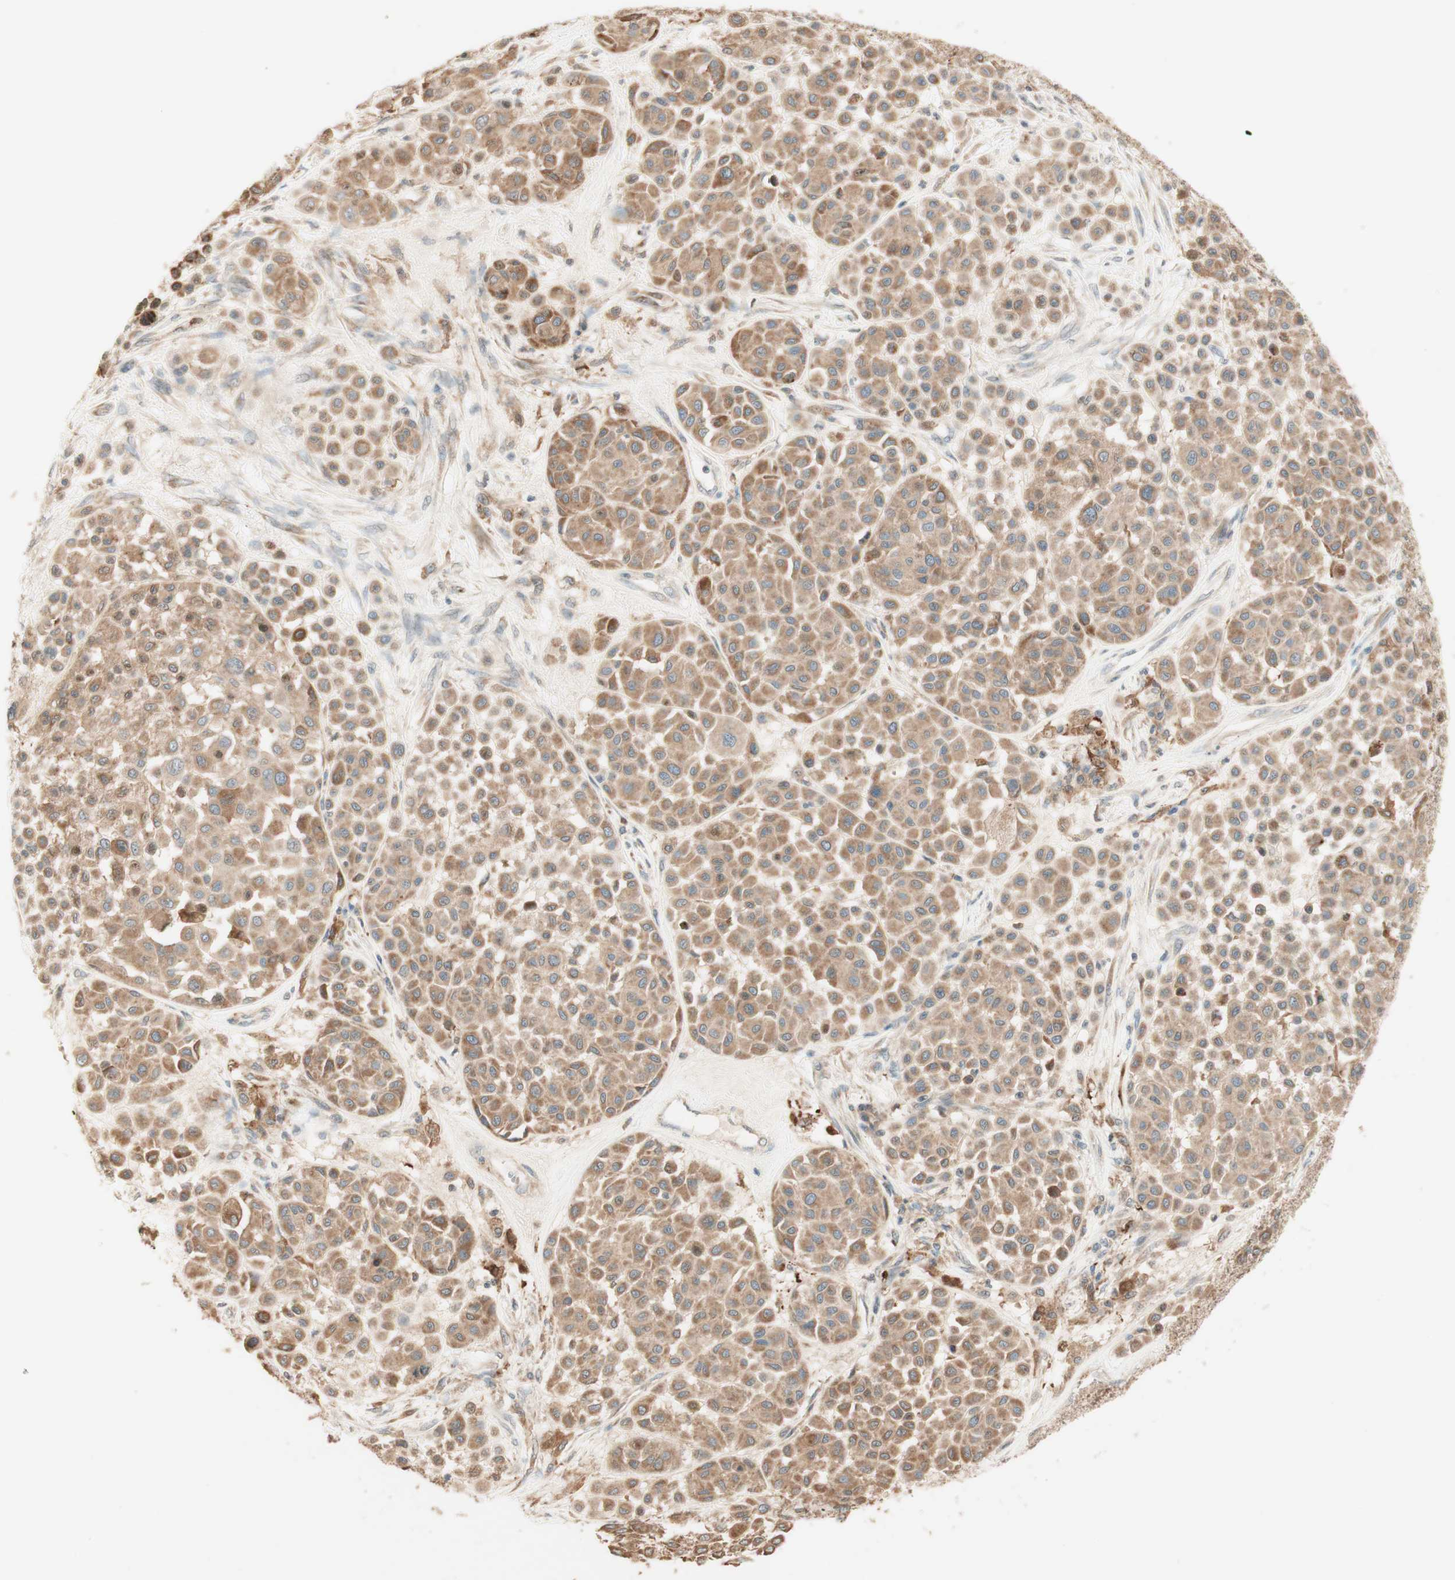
{"staining": {"intensity": "moderate", "quantity": ">75%", "location": "cytoplasmic/membranous"}, "tissue": "melanoma", "cell_type": "Tumor cells", "image_type": "cancer", "snomed": [{"axis": "morphology", "description": "Malignant melanoma, Metastatic site"}, {"axis": "topography", "description": "Soft tissue"}], "caption": "Tumor cells display medium levels of moderate cytoplasmic/membranous staining in approximately >75% of cells in melanoma.", "gene": "CLCN2", "patient": {"sex": "male", "age": 41}}